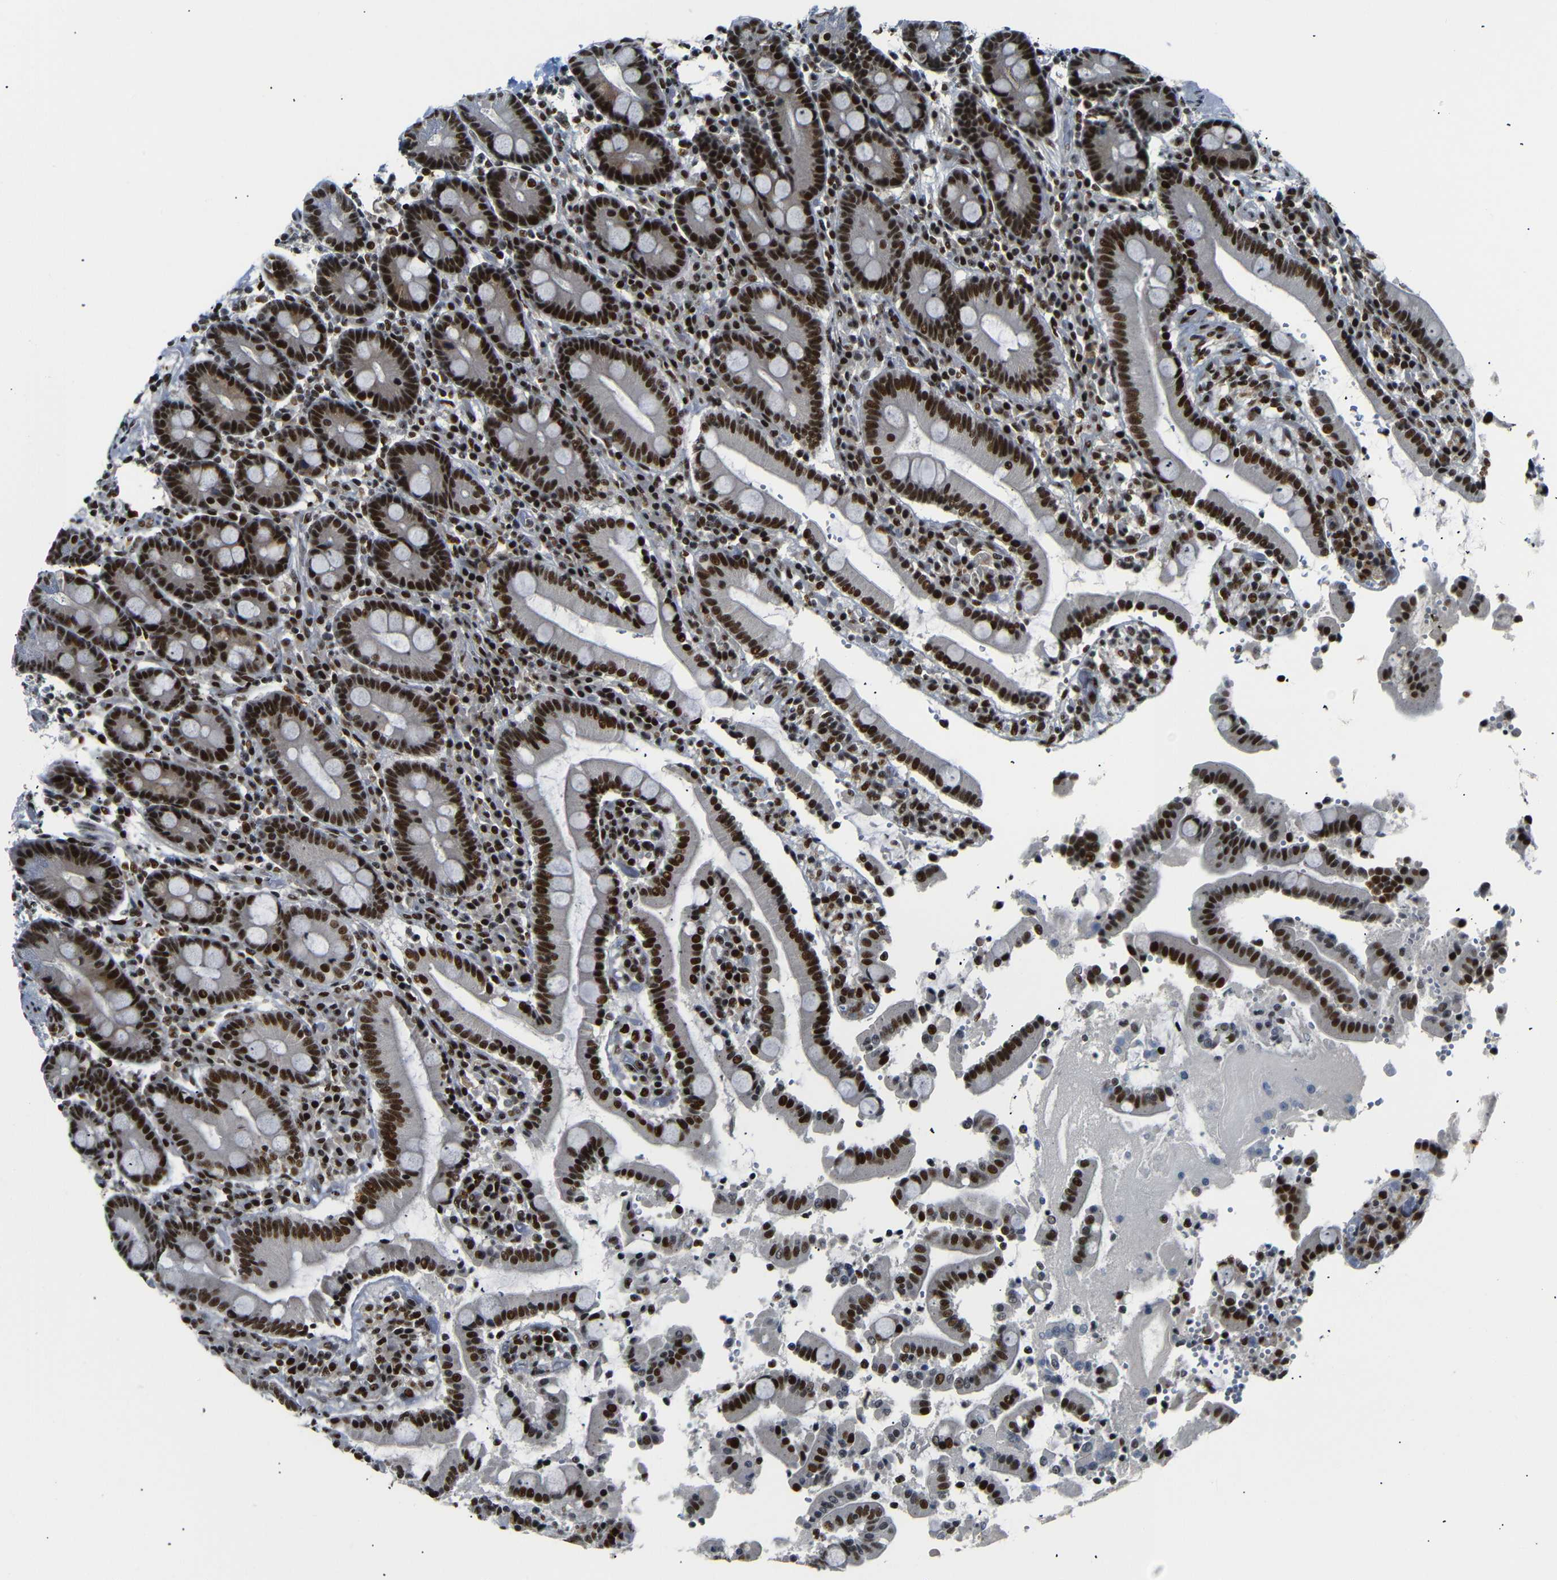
{"staining": {"intensity": "strong", "quantity": ">75%", "location": "nuclear"}, "tissue": "duodenum", "cell_type": "Glandular cells", "image_type": "normal", "snomed": [{"axis": "morphology", "description": "Normal tissue, NOS"}, {"axis": "topography", "description": "Small intestine, NOS"}], "caption": "DAB immunohistochemical staining of benign human duodenum shows strong nuclear protein expression in about >75% of glandular cells.", "gene": "SETDB2", "patient": {"sex": "female", "age": 71}}